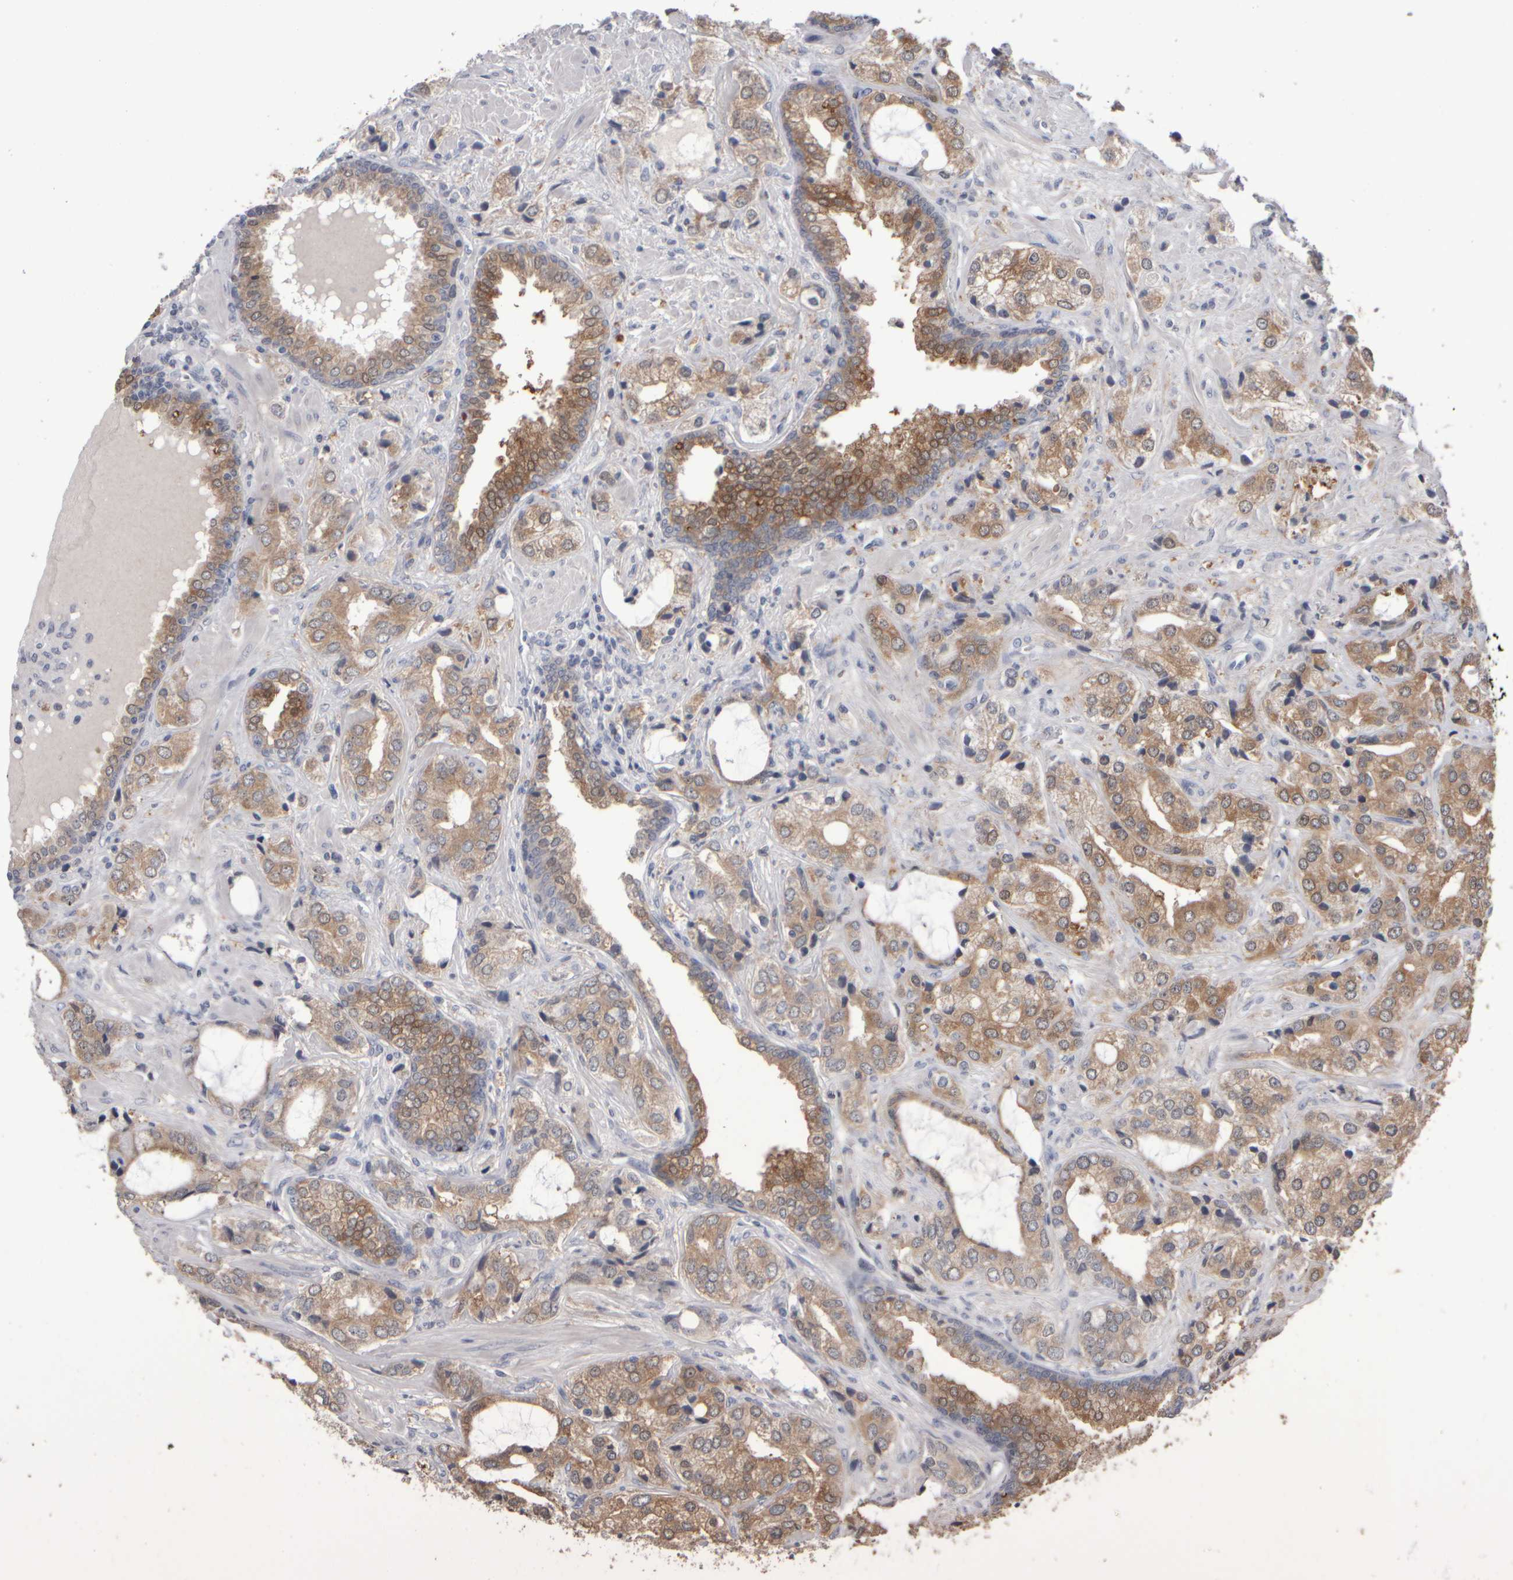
{"staining": {"intensity": "moderate", "quantity": ">75%", "location": "cytoplasmic/membranous"}, "tissue": "prostate cancer", "cell_type": "Tumor cells", "image_type": "cancer", "snomed": [{"axis": "morphology", "description": "Adenocarcinoma, High grade"}, {"axis": "topography", "description": "Prostate"}], "caption": "Adenocarcinoma (high-grade) (prostate) tissue demonstrates moderate cytoplasmic/membranous staining in about >75% of tumor cells (IHC, brightfield microscopy, high magnification).", "gene": "EPHX2", "patient": {"sex": "male", "age": 66}}